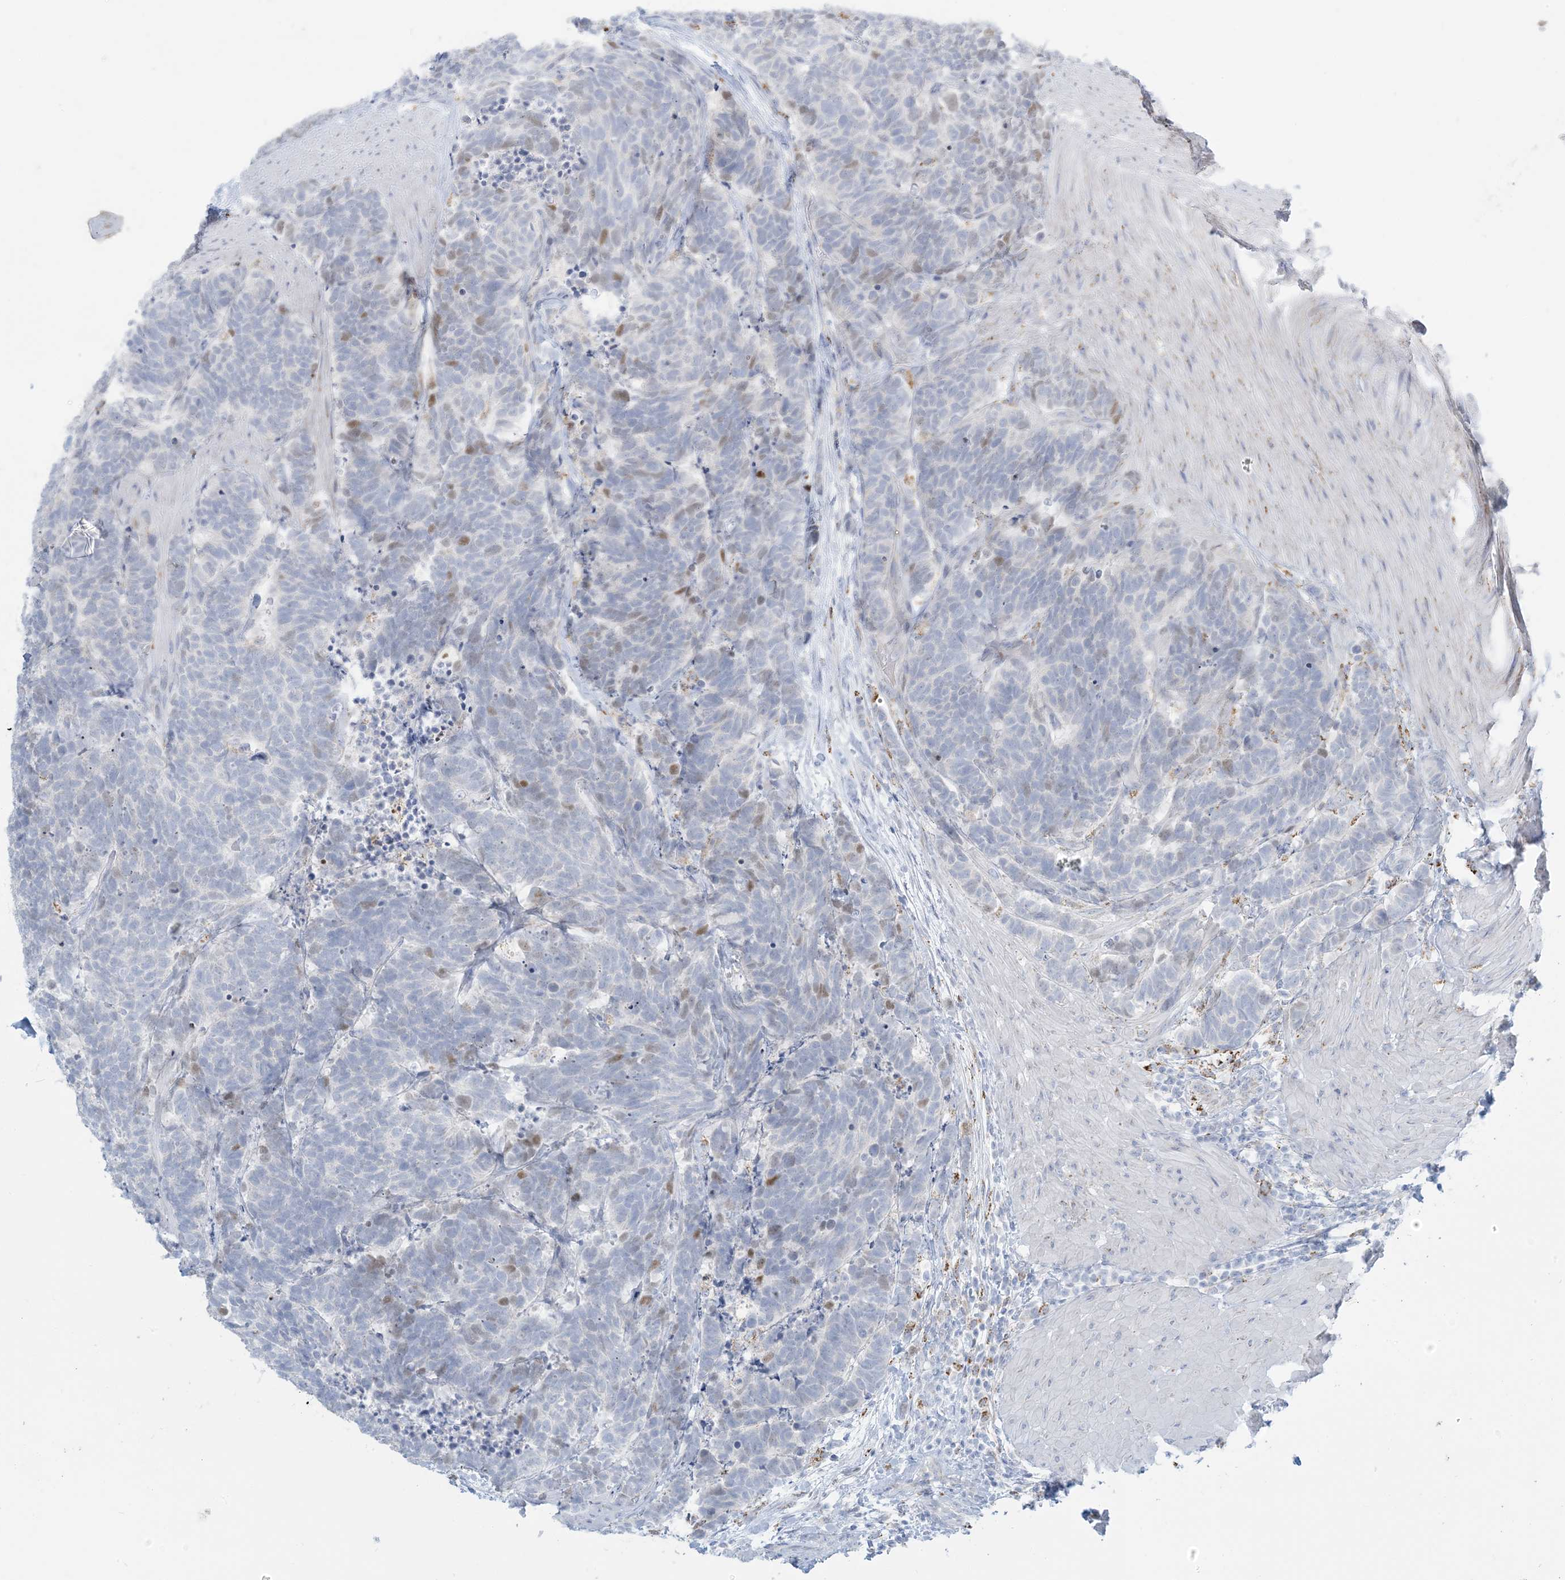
{"staining": {"intensity": "negative", "quantity": "none", "location": "none"}, "tissue": "carcinoid", "cell_type": "Tumor cells", "image_type": "cancer", "snomed": [{"axis": "morphology", "description": "Carcinoma, NOS"}, {"axis": "morphology", "description": "Carcinoid, malignant, NOS"}, {"axis": "topography", "description": "Urinary bladder"}], "caption": "The IHC image has no significant staining in tumor cells of malignant carcinoid tissue.", "gene": "ZDHHC4", "patient": {"sex": "male", "age": 57}}